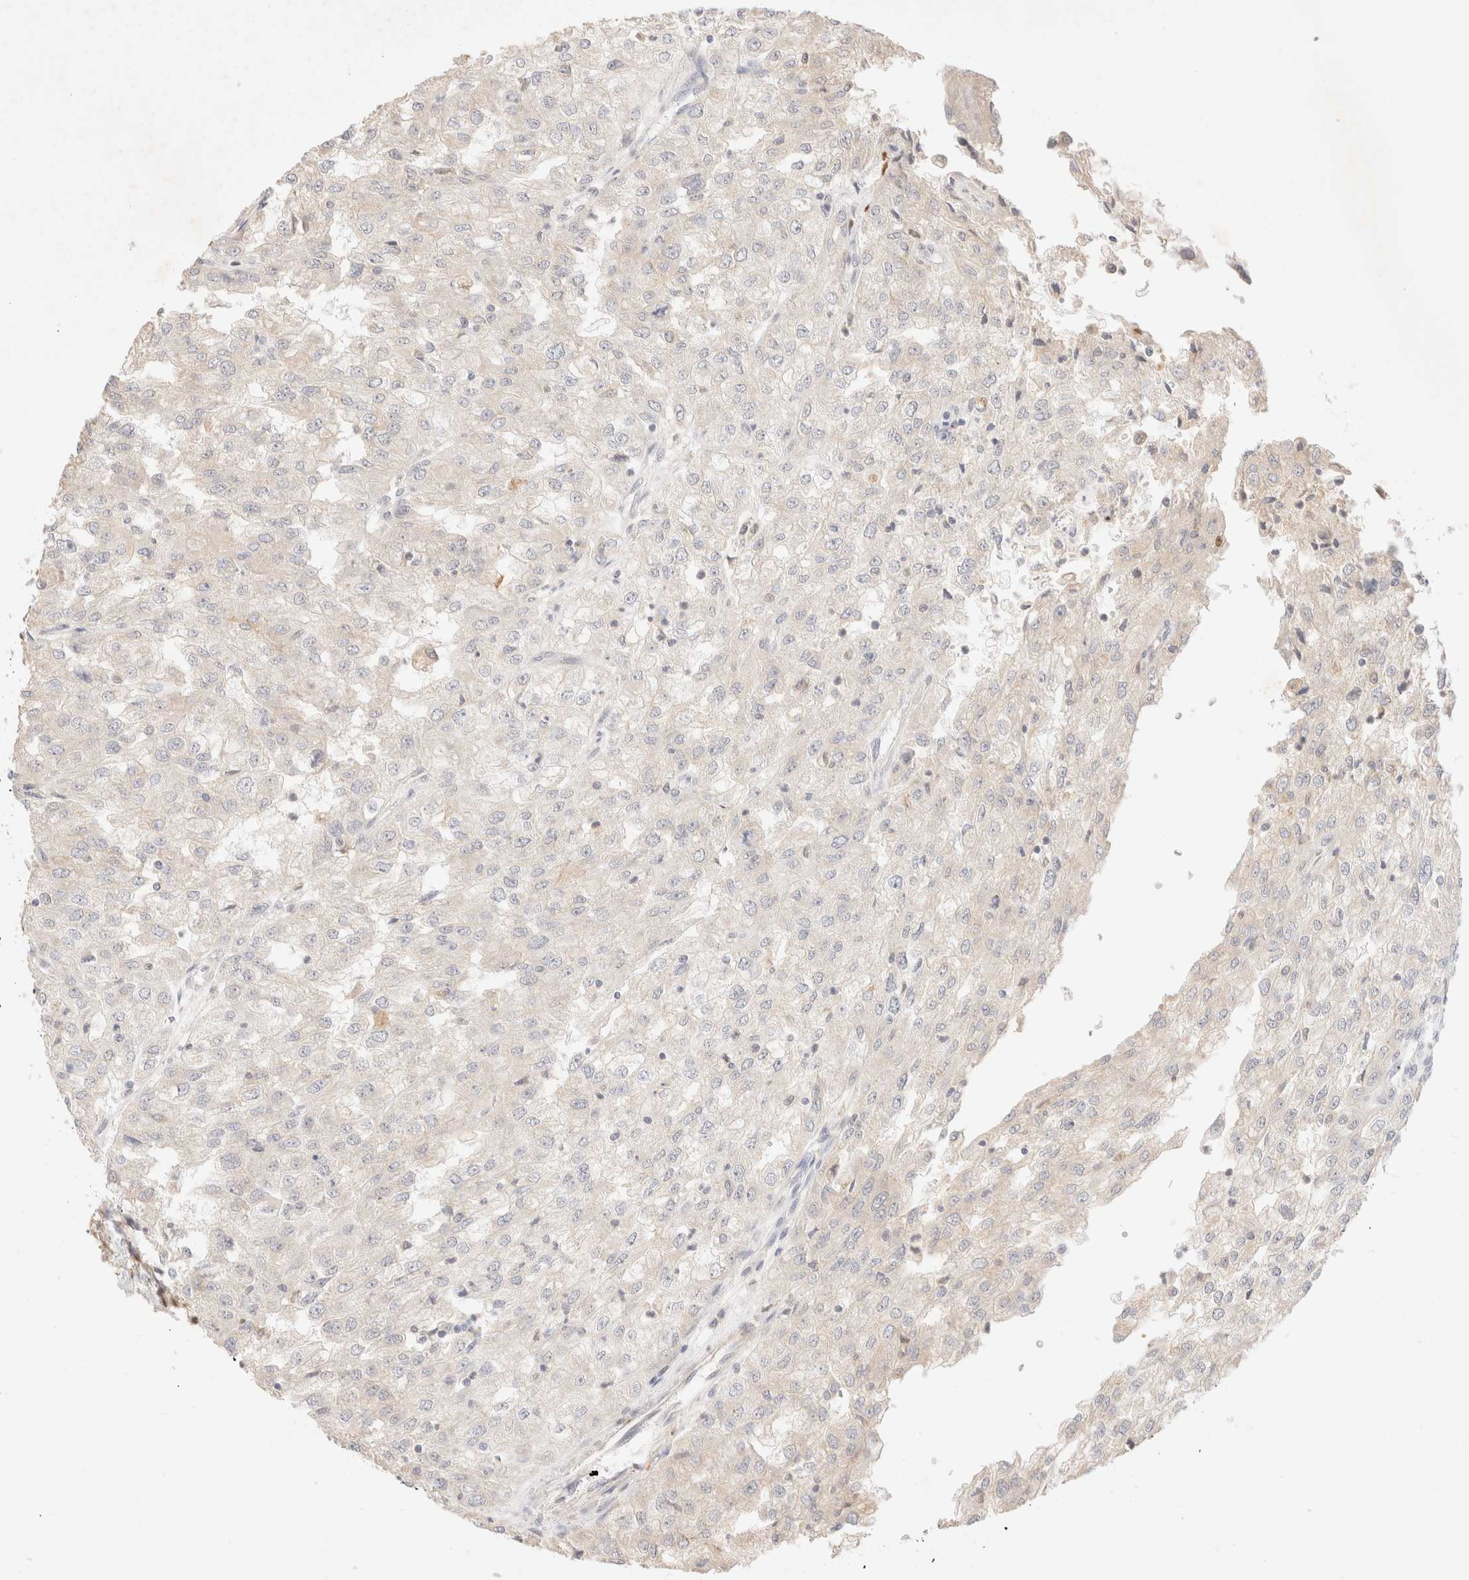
{"staining": {"intensity": "negative", "quantity": "none", "location": "none"}, "tissue": "renal cancer", "cell_type": "Tumor cells", "image_type": "cancer", "snomed": [{"axis": "morphology", "description": "Adenocarcinoma, NOS"}, {"axis": "topography", "description": "Kidney"}], "caption": "IHC image of neoplastic tissue: adenocarcinoma (renal) stained with DAB exhibits no significant protein staining in tumor cells.", "gene": "SNTB1", "patient": {"sex": "female", "age": 54}}